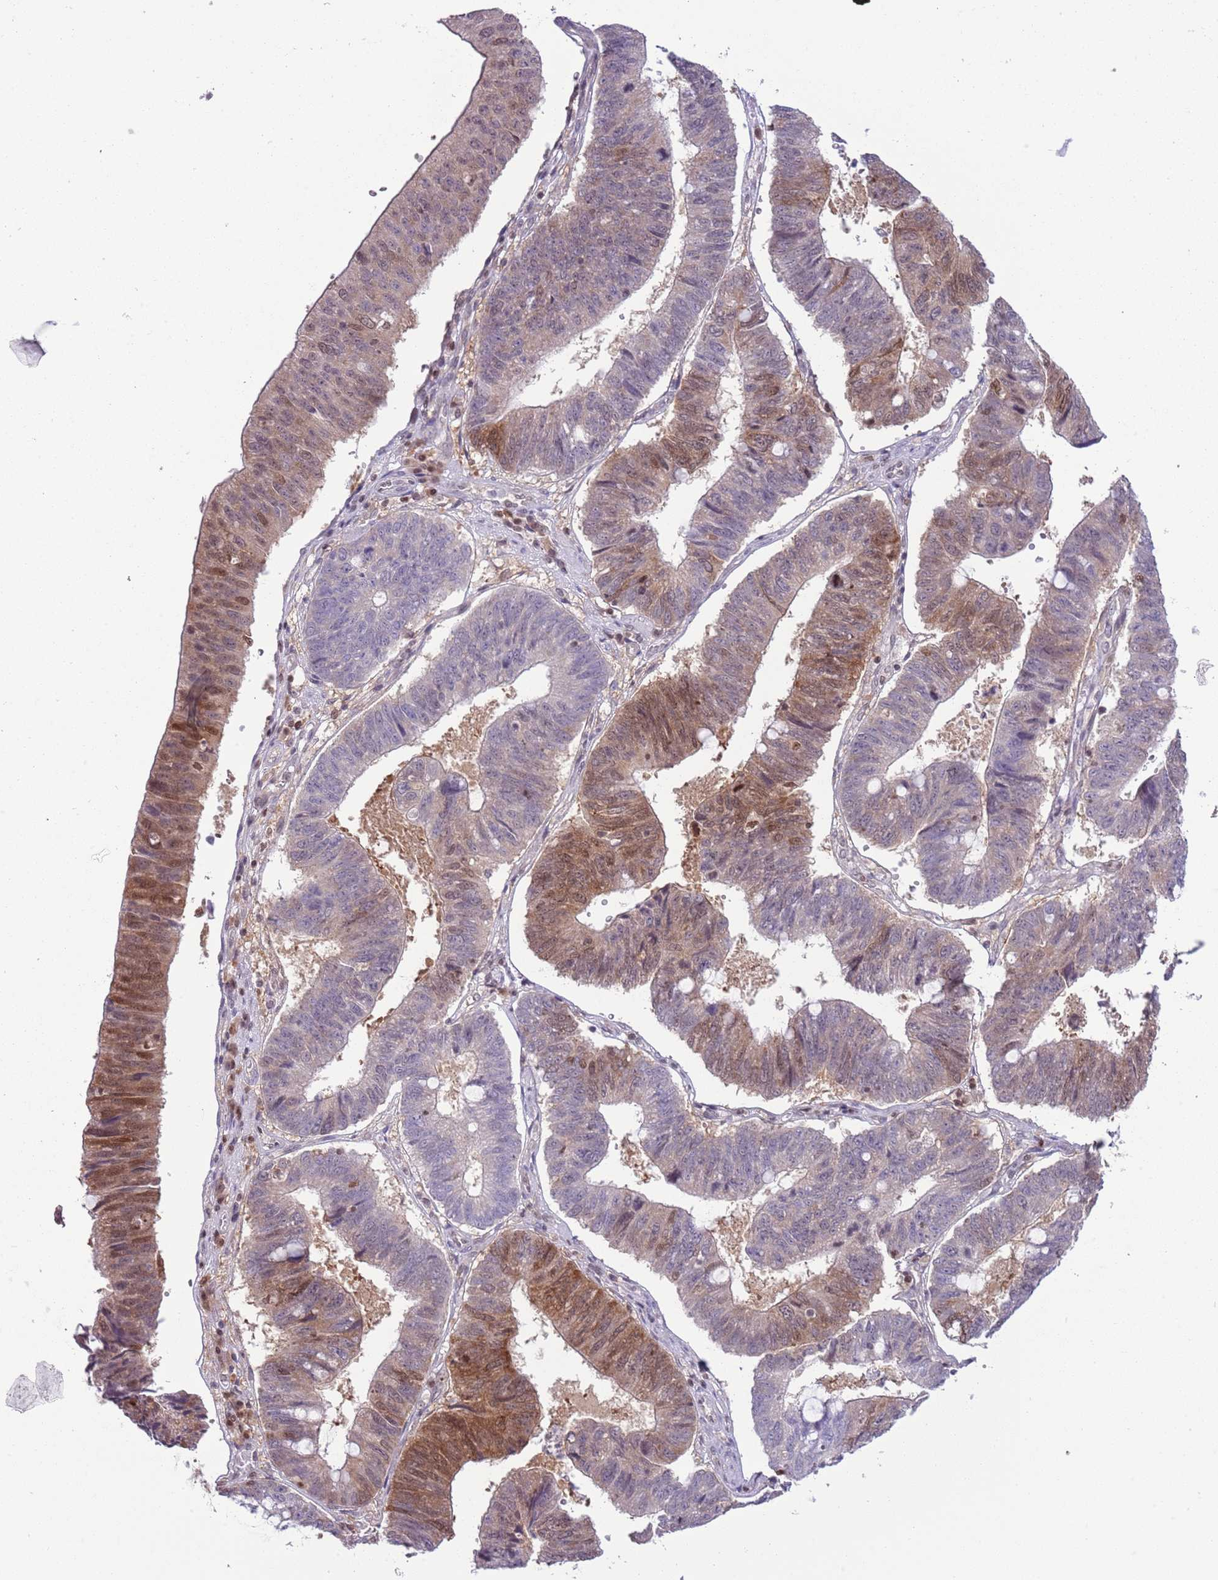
{"staining": {"intensity": "moderate", "quantity": "25%-75%", "location": "cytoplasmic/membranous,nuclear"}, "tissue": "stomach cancer", "cell_type": "Tumor cells", "image_type": "cancer", "snomed": [{"axis": "morphology", "description": "Adenocarcinoma, NOS"}, {"axis": "topography", "description": "Stomach"}], "caption": "An IHC micrograph of neoplastic tissue is shown. Protein staining in brown labels moderate cytoplasmic/membranous and nuclear positivity in stomach adenocarcinoma within tumor cells.", "gene": "SELENOH", "patient": {"sex": "male", "age": 59}}